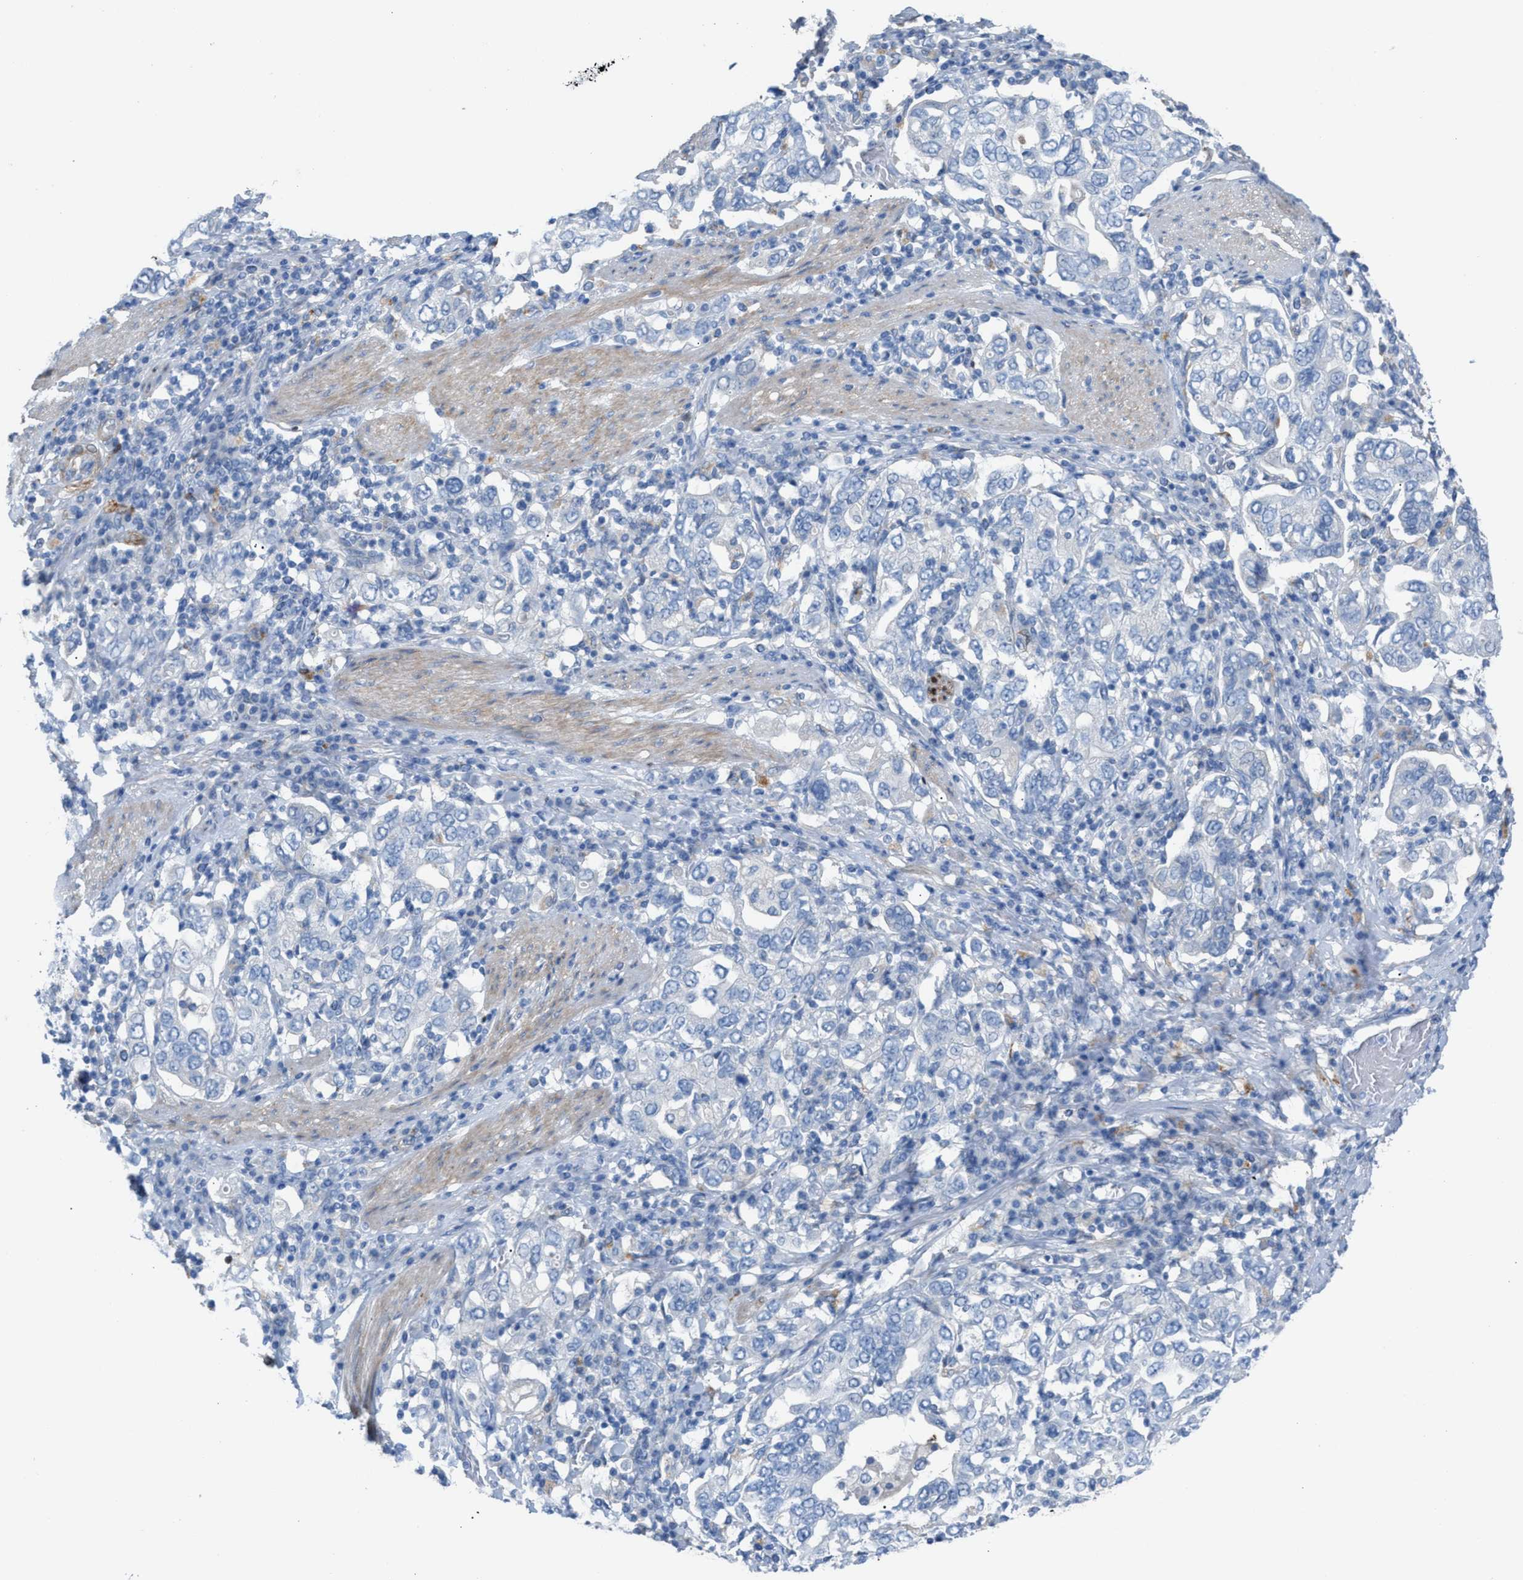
{"staining": {"intensity": "negative", "quantity": "none", "location": "none"}, "tissue": "stomach cancer", "cell_type": "Tumor cells", "image_type": "cancer", "snomed": [{"axis": "morphology", "description": "Adenocarcinoma, NOS"}, {"axis": "topography", "description": "Stomach, upper"}], "caption": "Human adenocarcinoma (stomach) stained for a protein using immunohistochemistry (IHC) exhibits no staining in tumor cells.", "gene": "ASPA", "patient": {"sex": "male", "age": 62}}